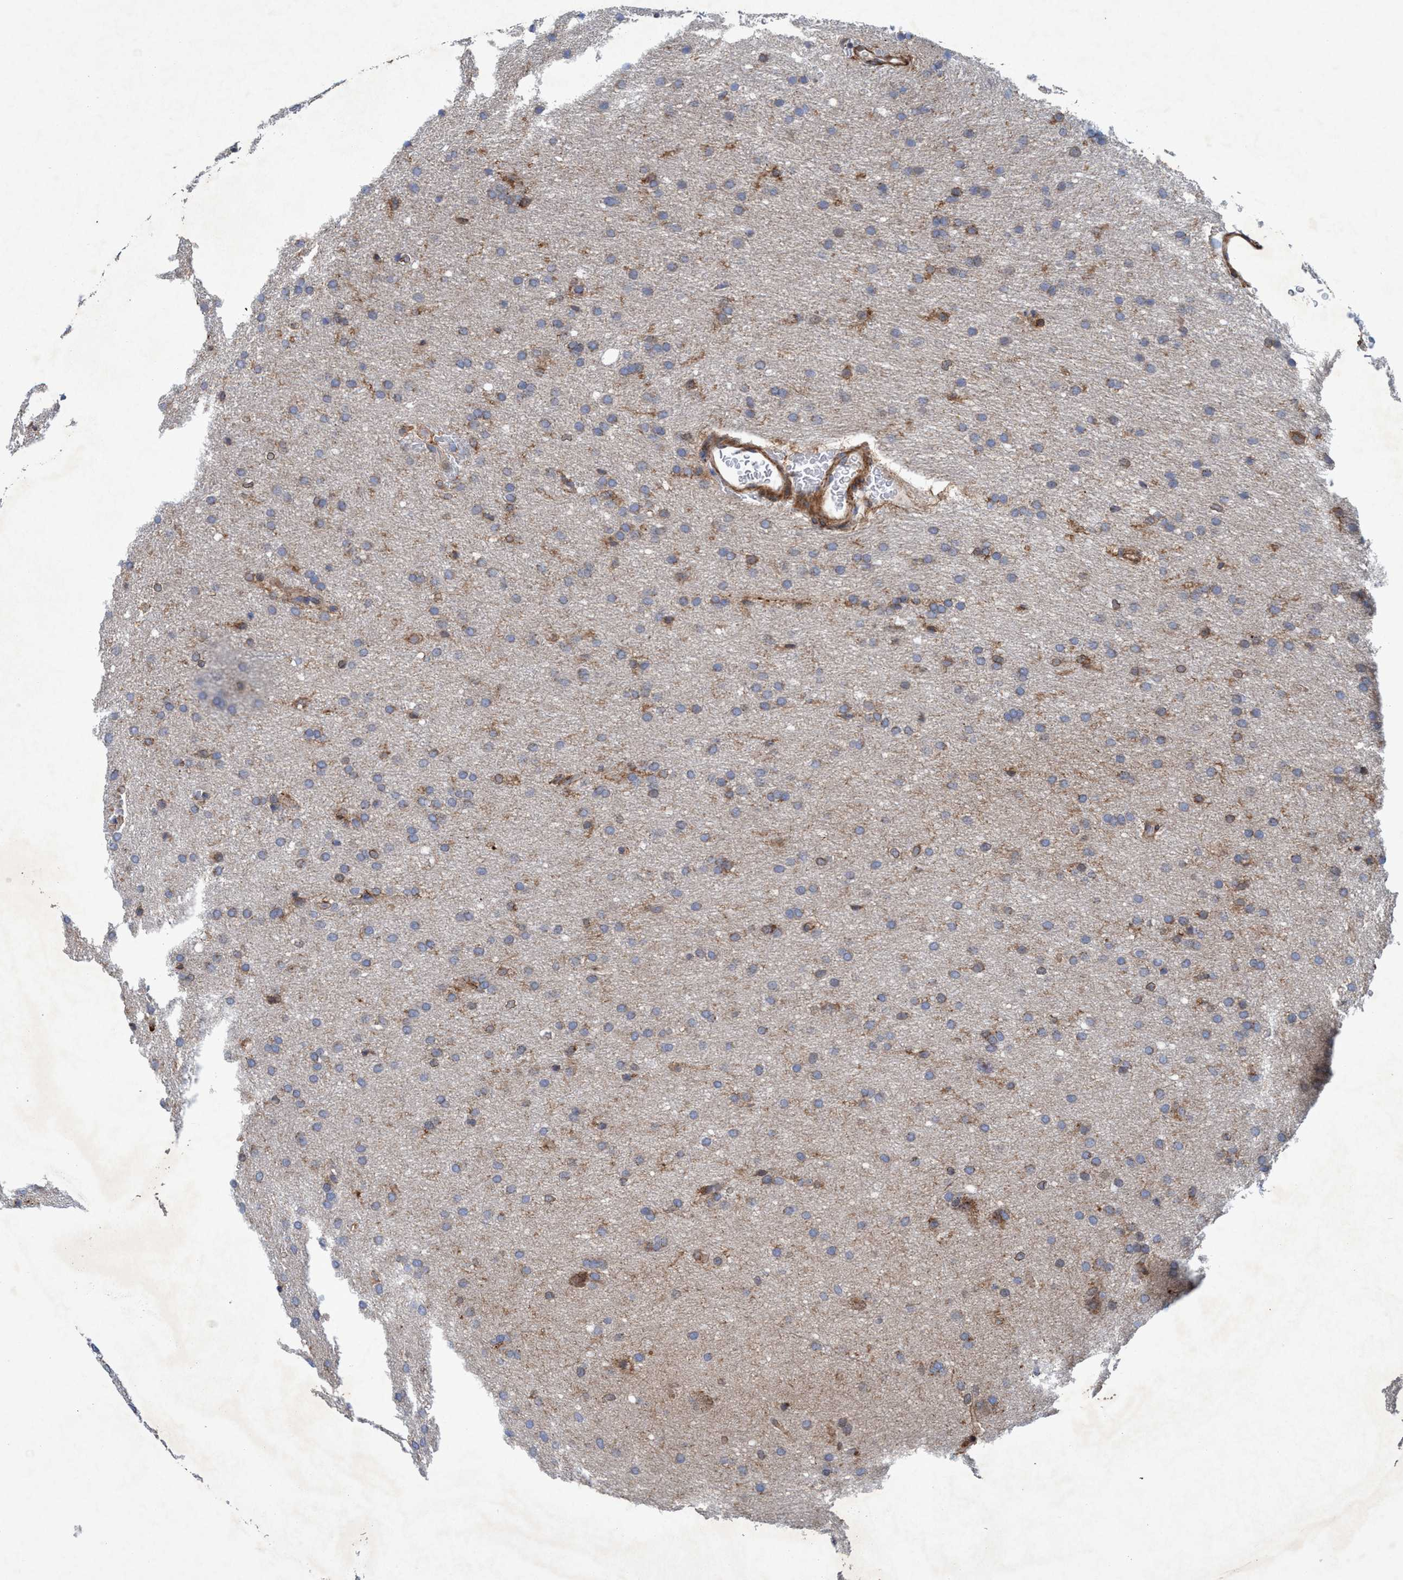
{"staining": {"intensity": "moderate", "quantity": "25%-75%", "location": "cytoplasmic/membranous"}, "tissue": "glioma", "cell_type": "Tumor cells", "image_type": "cancer", "snomed": [{"axis": "morphology", "description": "Glioma, malignant, Low grade"}, {"axis": "topography", "description": "Brain"}], "caption": "Human glioma stained with a protein marker demonstrates moderate staining in tumor cells.", "gene": "SLC16A3", "patient": {"sex": "female", "age": 37}}